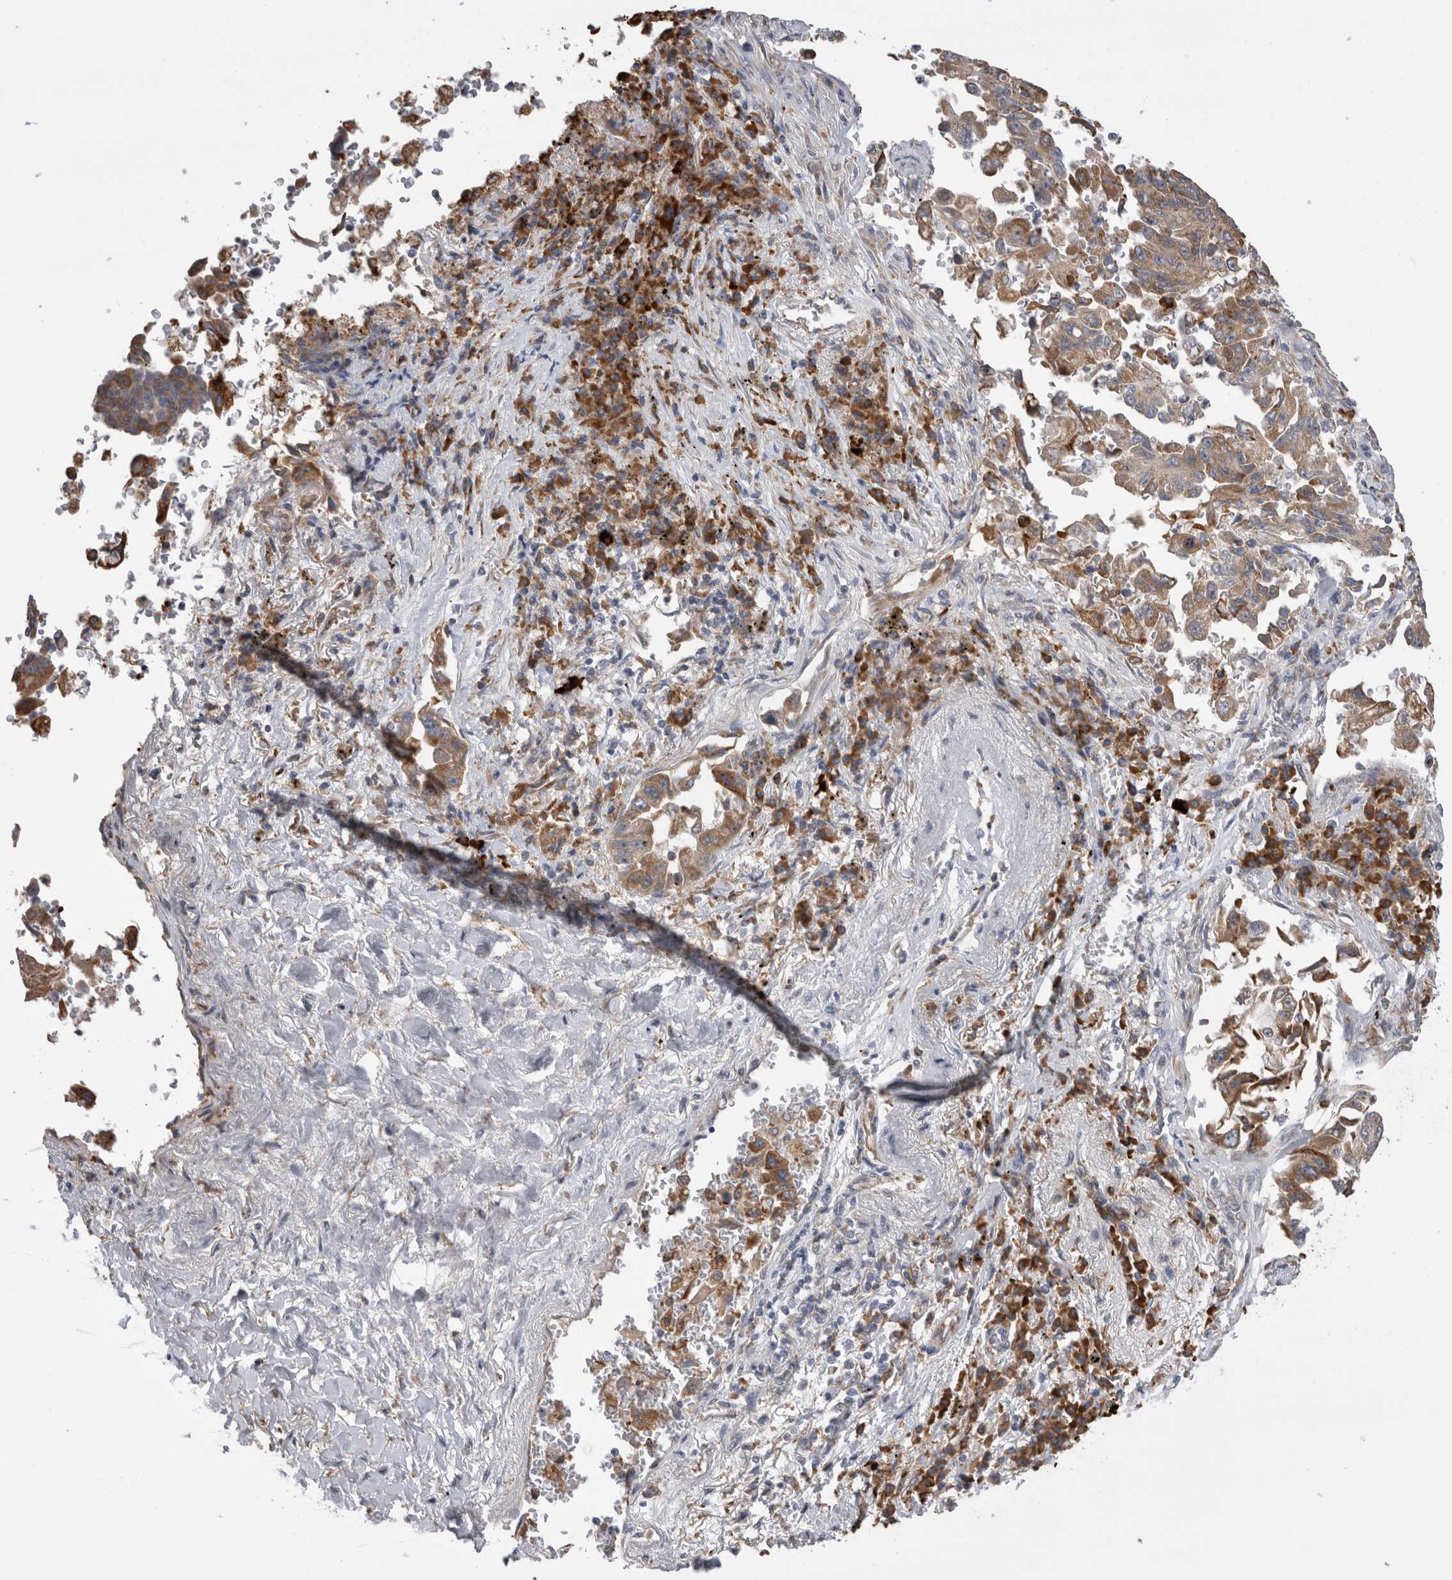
{"staining": {"intensity": "weak", "quantity": ">75%", "location": "cytoplasmic/membranous"}, "tissue": "lung cancer", "cell_type": "Tumor cells", "image_type": "cancer", "snomed": [{"axis": "morphology", "description": "Adenocarcinoma, NOS"}, {"axis": "topography", "description": "Lung"}], "caption": "The micrograph demonstrates immunohistochemical staining of lung cancer. There is weak cytoplasmic/membranous staining is appreciated in approximately >75% of tumor cells.", "gene": "ZNF341", "patient": {"sex": "female", "age": 51}}